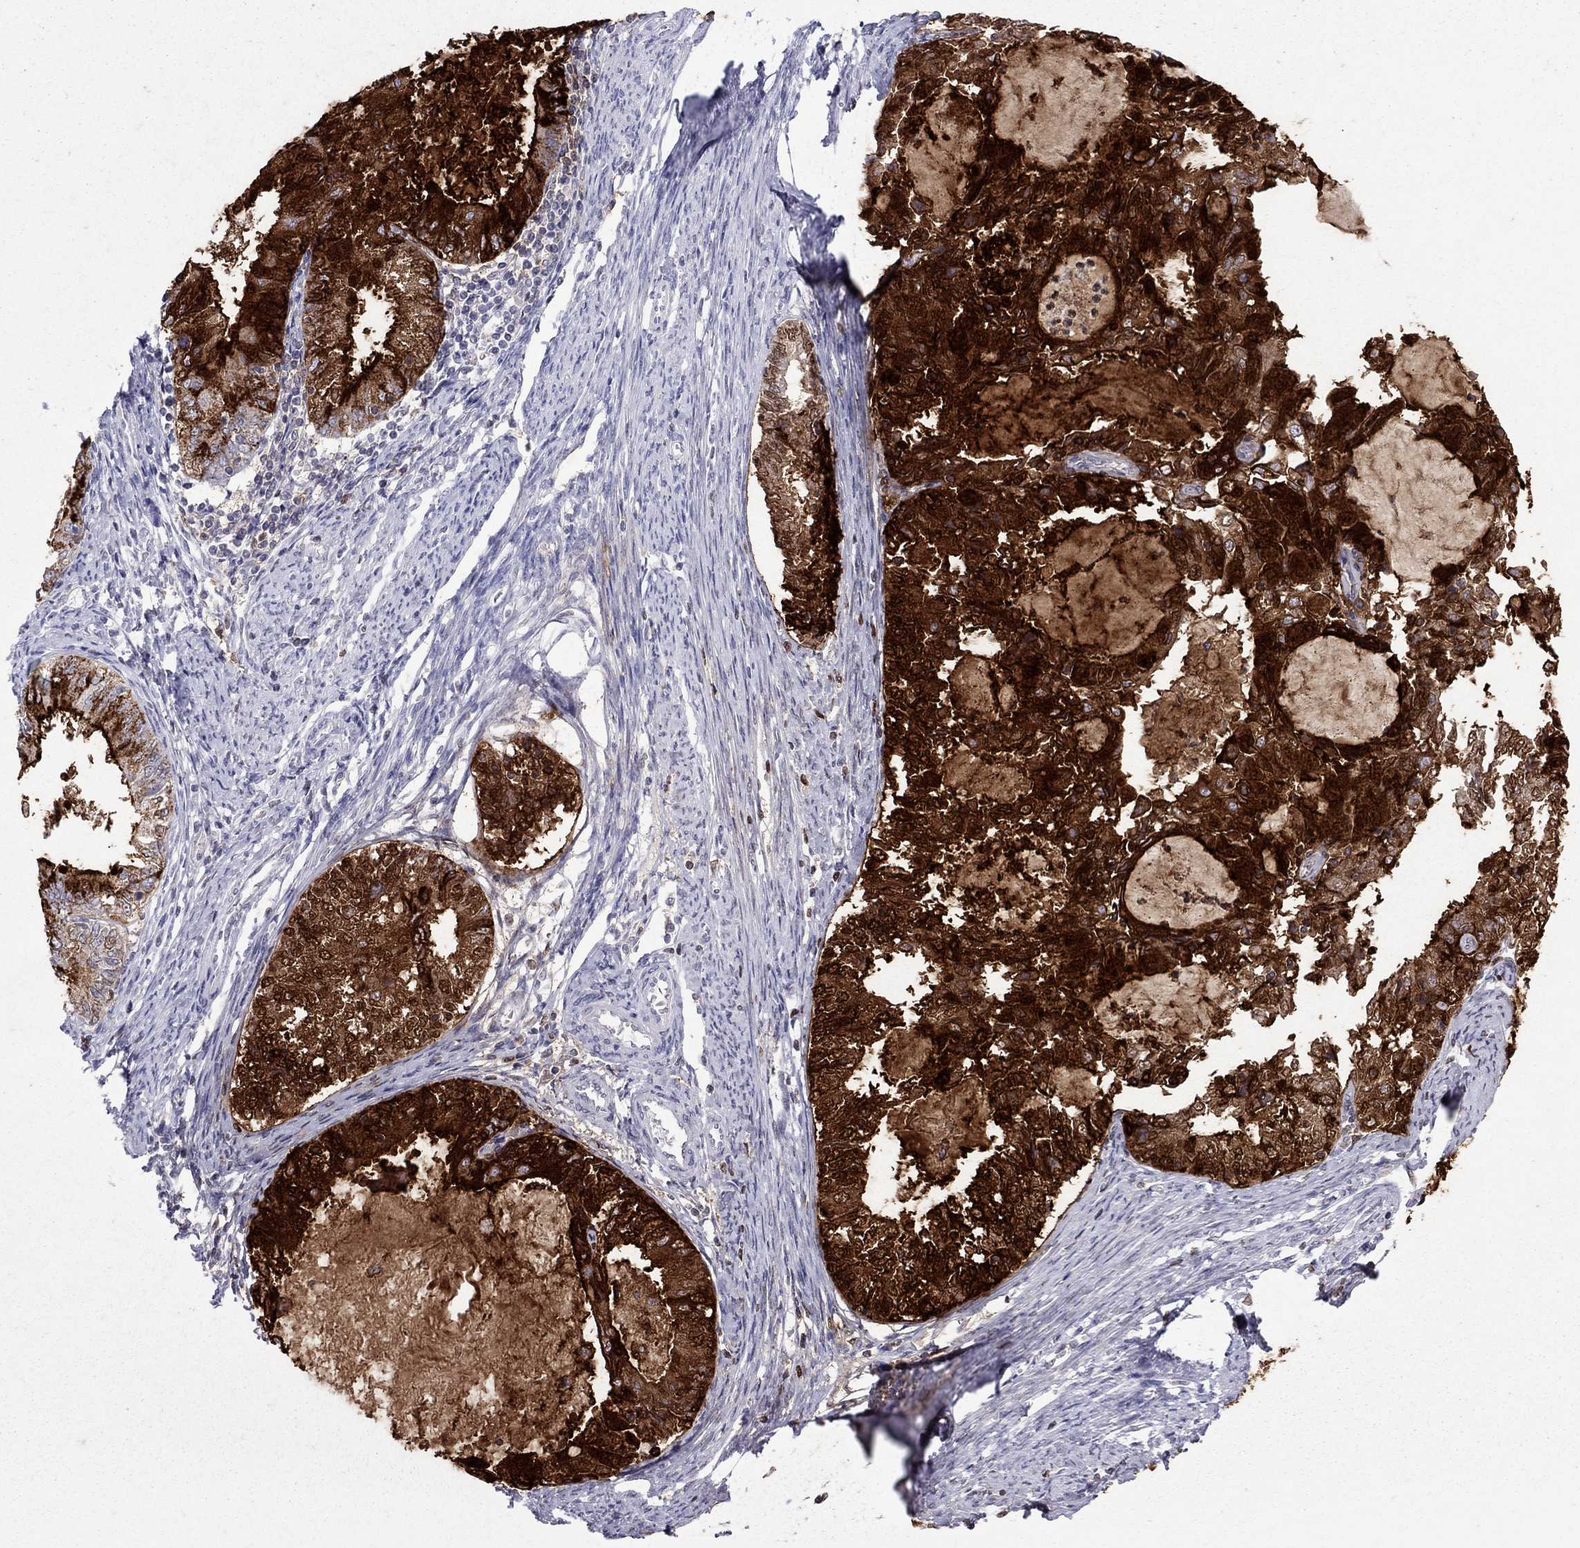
{"staining": {"intensity": "strong", "quantity": ">75%", "location": "cytoplasmic/membranous"}, "tissue": "endometrial cancer", "cell_type": "Tumor cells", "image_type": "cancer", "snomed": [{"axis": "morphology", "description": "Adenocarcinoma, NOS"}, {"axis": "topography", "description": "Endometrium"}], "caption": "Tumor cells reveal strong cytoplasmic/membranous staining in about >75% of cells in endometrial adenocarcinoma.", "gene": "MUC16", "patient": {"sex": "female", "age": 57}}